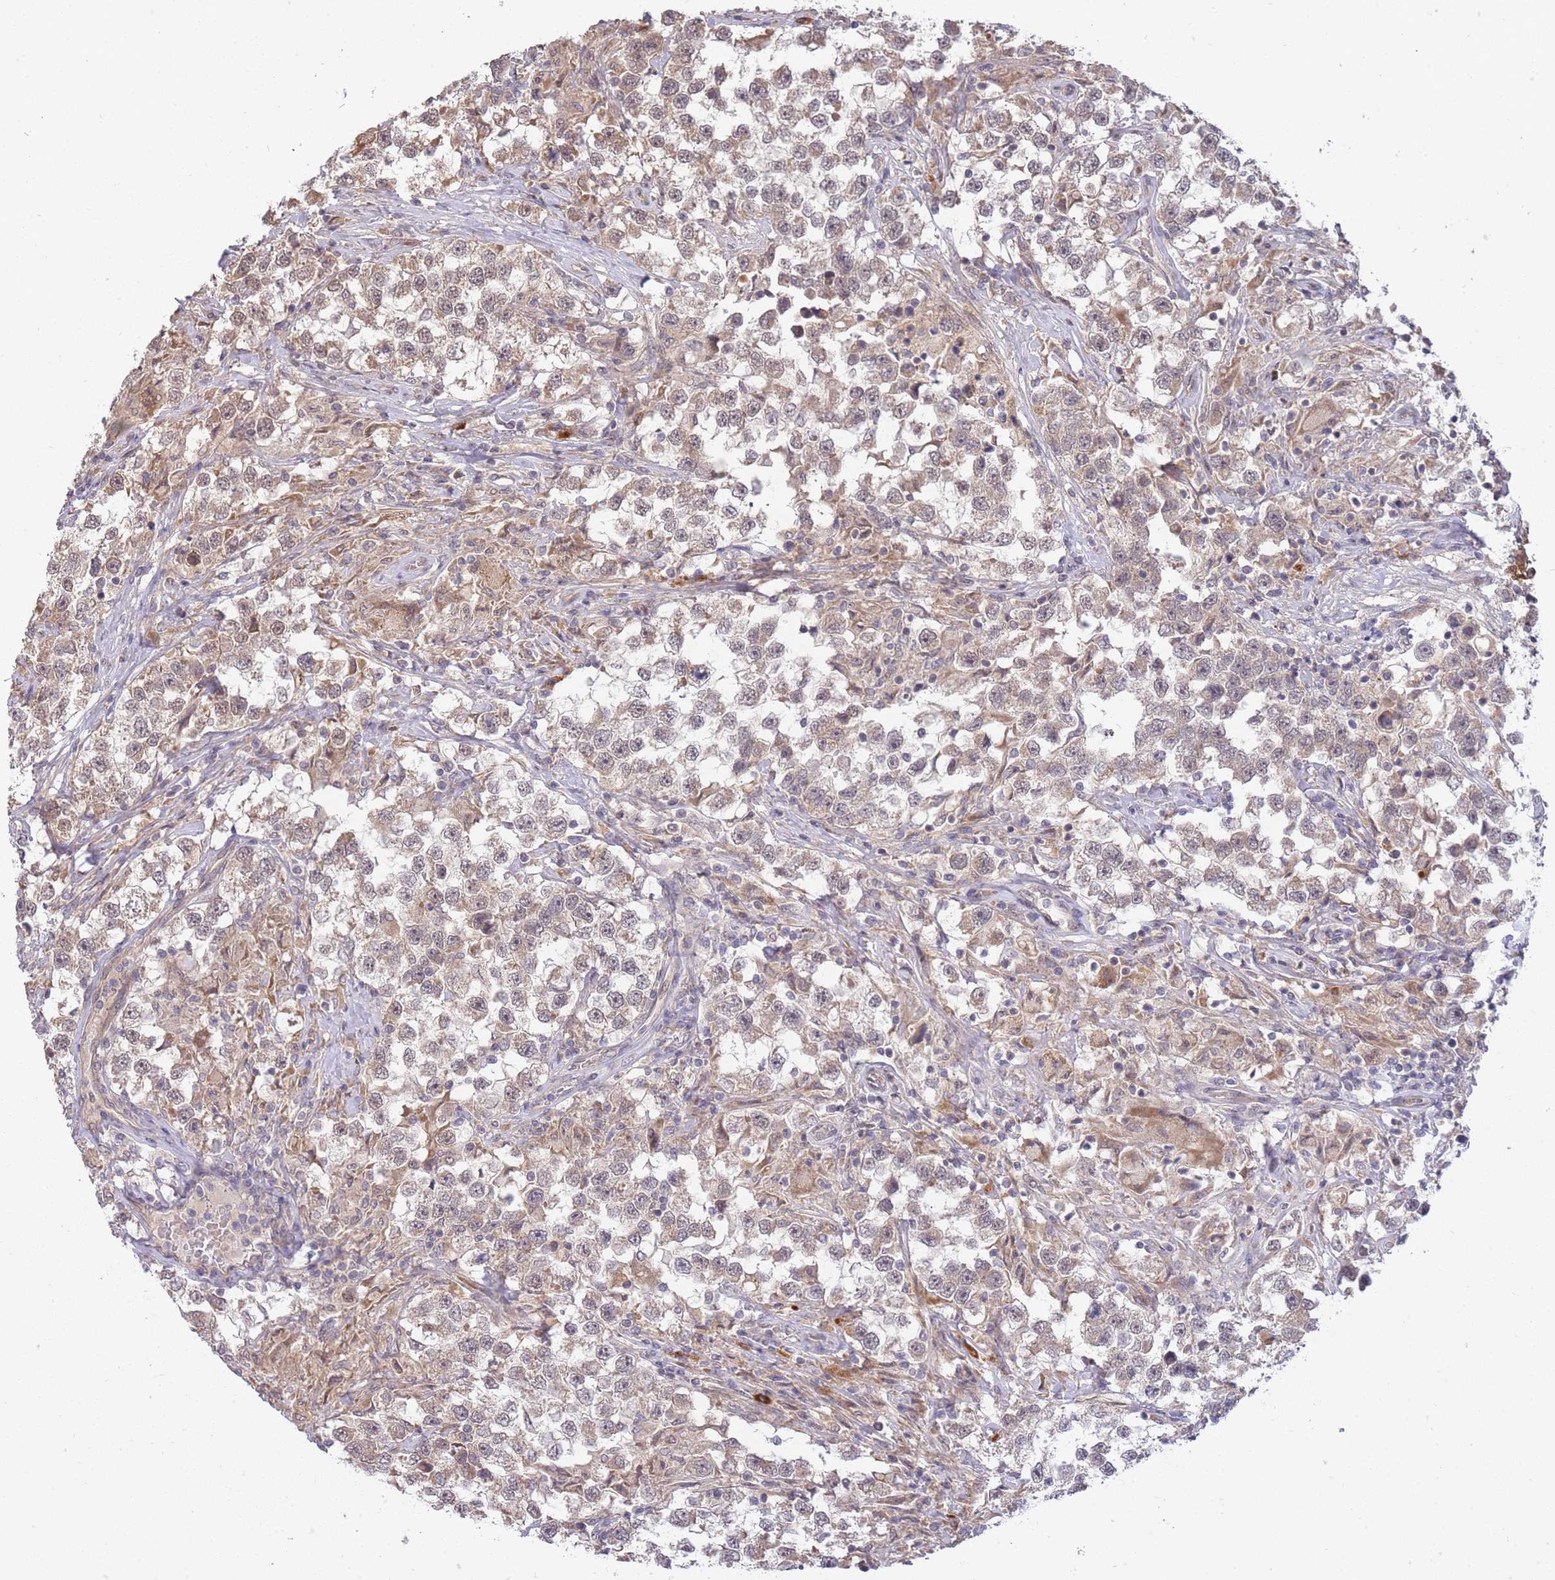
{"staining": {"intensity": "moderate", "quantity": "25%-75%", "location": "nuclear"}, "tissue": "testis cancer", "cell_type": "Tumor cells", "image_type": "cancer", "snomed": [{"axis": "morphology", "description": "Seminoma, NOS"}, {"axis": "topography", "description": "Testis"}], "caption": "Immunohistochemical staining of testis cancer demonstrates medium levels of moderate nuclear protein staining in approximately 25%-75% of tumor cells.", "gene": "SMC6", "patient": {"sex": "male", "age": 46}}